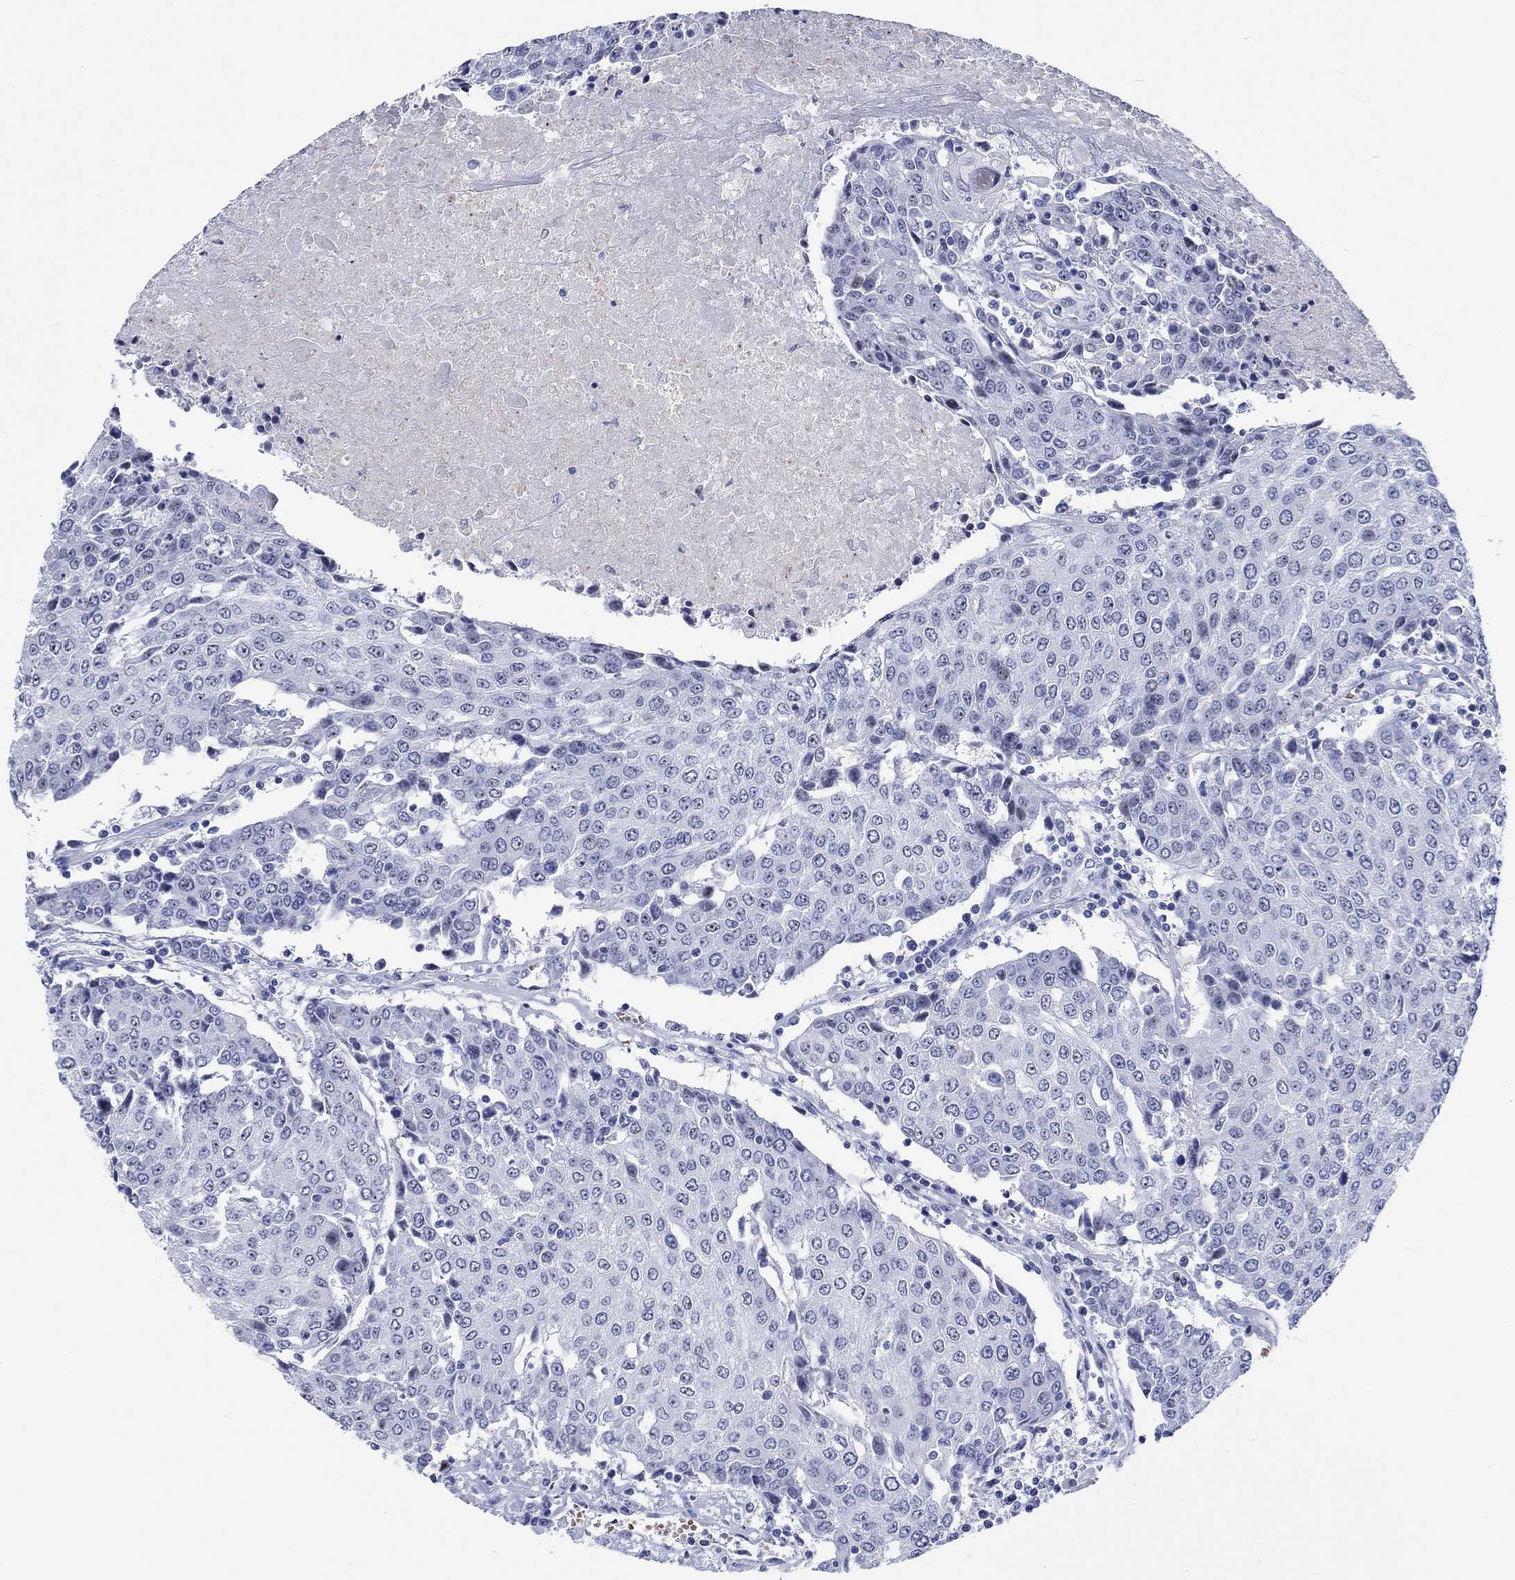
{"staining": {"intensity": "strong", "quantity": "<25%", "location": "nuclear"}, "tissue": "urothelial cancer", "cell_type": "Tumor cells", "image_type": "cancer", "snomed": [{"axis": "morphology", "description": "Urothelial carcinoma, High grade"}, {"axis": "topography", "description": "Urinary bladder"}], "caption": "Protein expression analysis of urothelial cancer reveals strong nuclear positivity in about <25% of tumor cells. (DAB (3,3'-diaminobenzidine) IHC with brightfield microscopy, high magnification).", "gene": "ZNF446", "patient": {"sex": "female", "age": 85}}